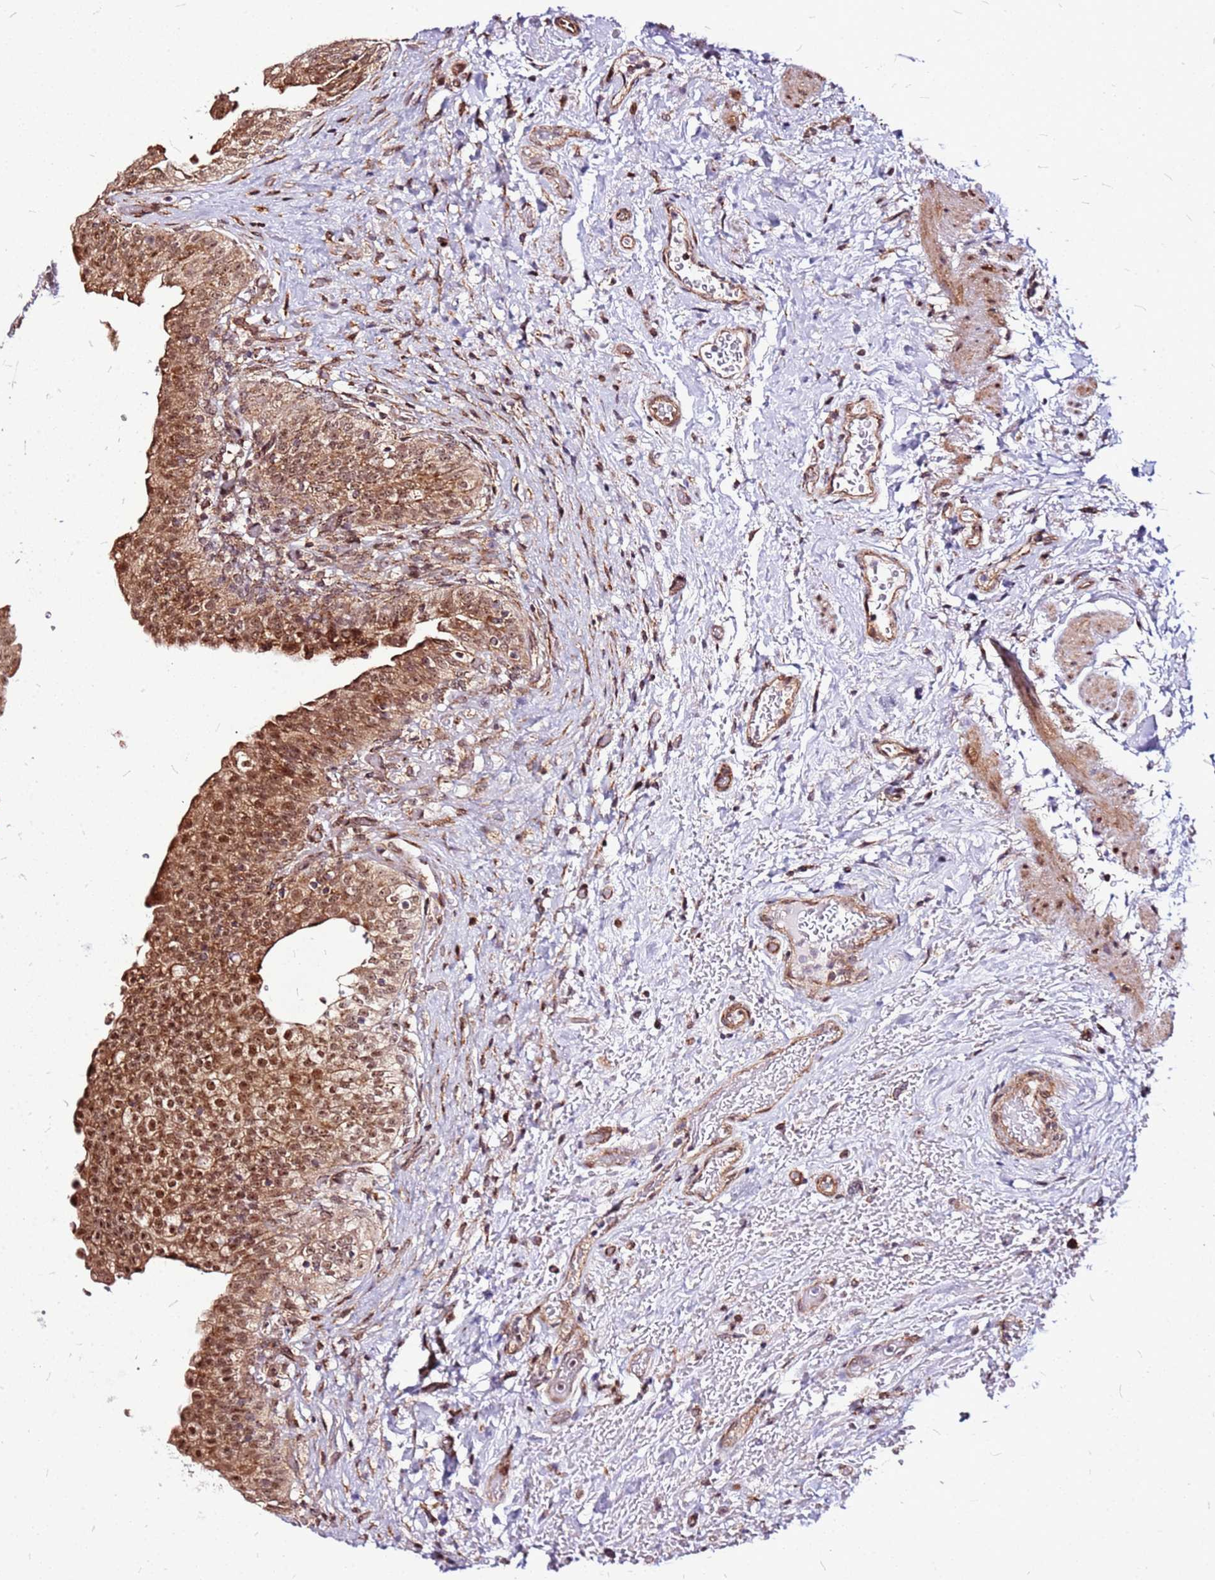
{"staining": {"intensity": "strong", "quantity": ">75%", "location": "cytoplasmic/membranous,nuclear"}, "tissue": "urinary bladder", "cell_type": "Urothelial cells", "image_type": "normal", "snomed": [{"axis": "morphology", "description": "Normal tissue, NOS"}, {"axis": "topography", "description": "Urinary bladder"}], "caption": "Immunohistochemistry (DAB (3,3'-diaminobenzidine)) staining of normal human urinary bladder exhibits strong cytoplasmic/membranous,nuclear protein positivity in approximately >75% of urothelial cells.", "gene": "OR51T1", "patient": {"sex": "male", "age": 69}}